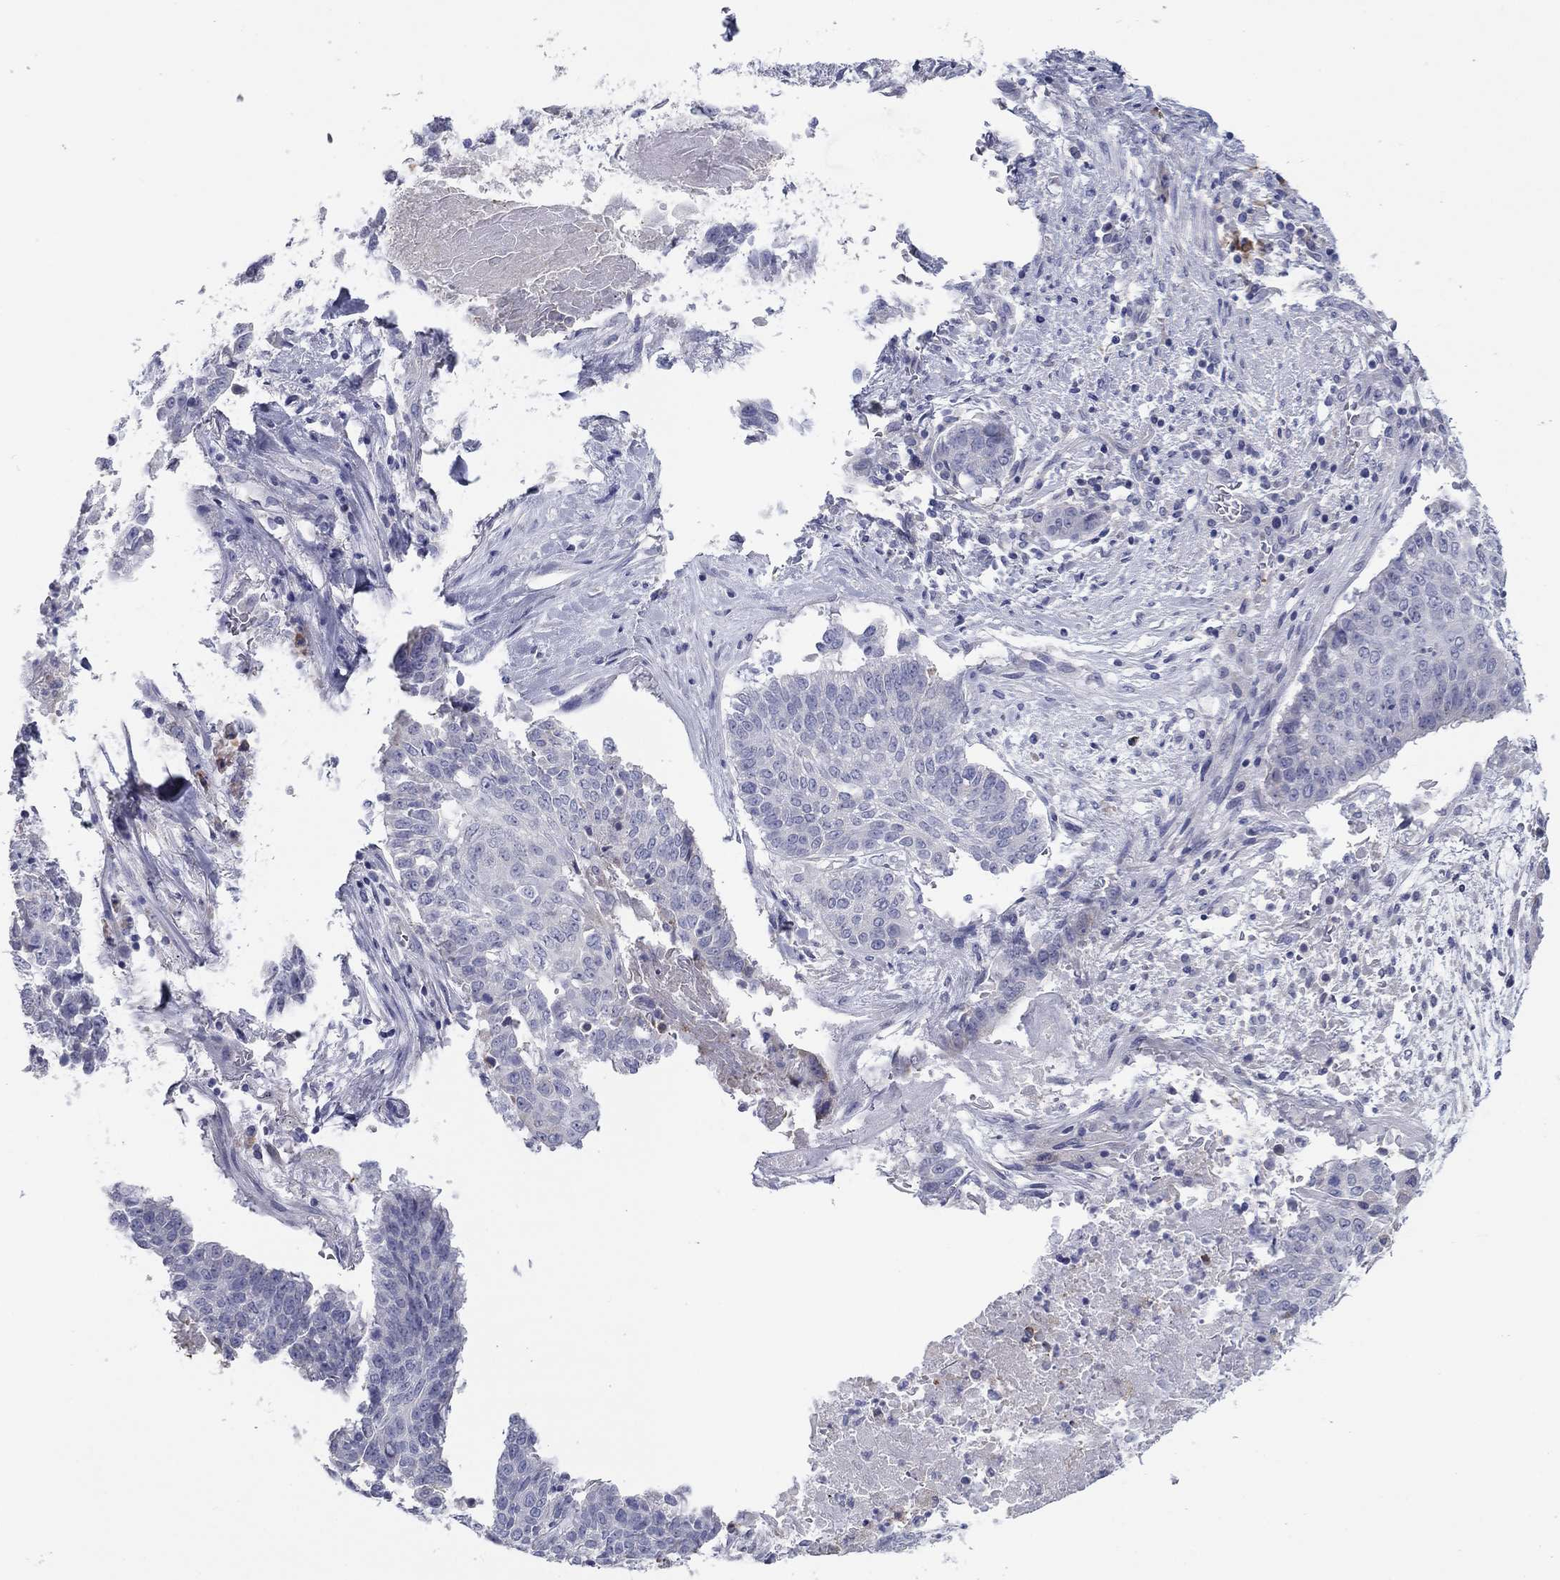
{"staining": {"intensity": "negative", "quantity": "none", "location": "none"}, "tissue": "lung cancer", "cell_type": "Tumor cells", "image_type": "cancer", "snomed": [{"axis": "morphology", "description": "Squamous cell carcinoma, NOS"}, {"axis": "topography", "description": "Lung"}], "caption": "Micrograph shows no significant protein staining in tumor cells of lung cancer. (IHC, brightfield microscopy, high magnification).", "gene": "GRK7", "patient": {"sex": "male", "age": 64}}